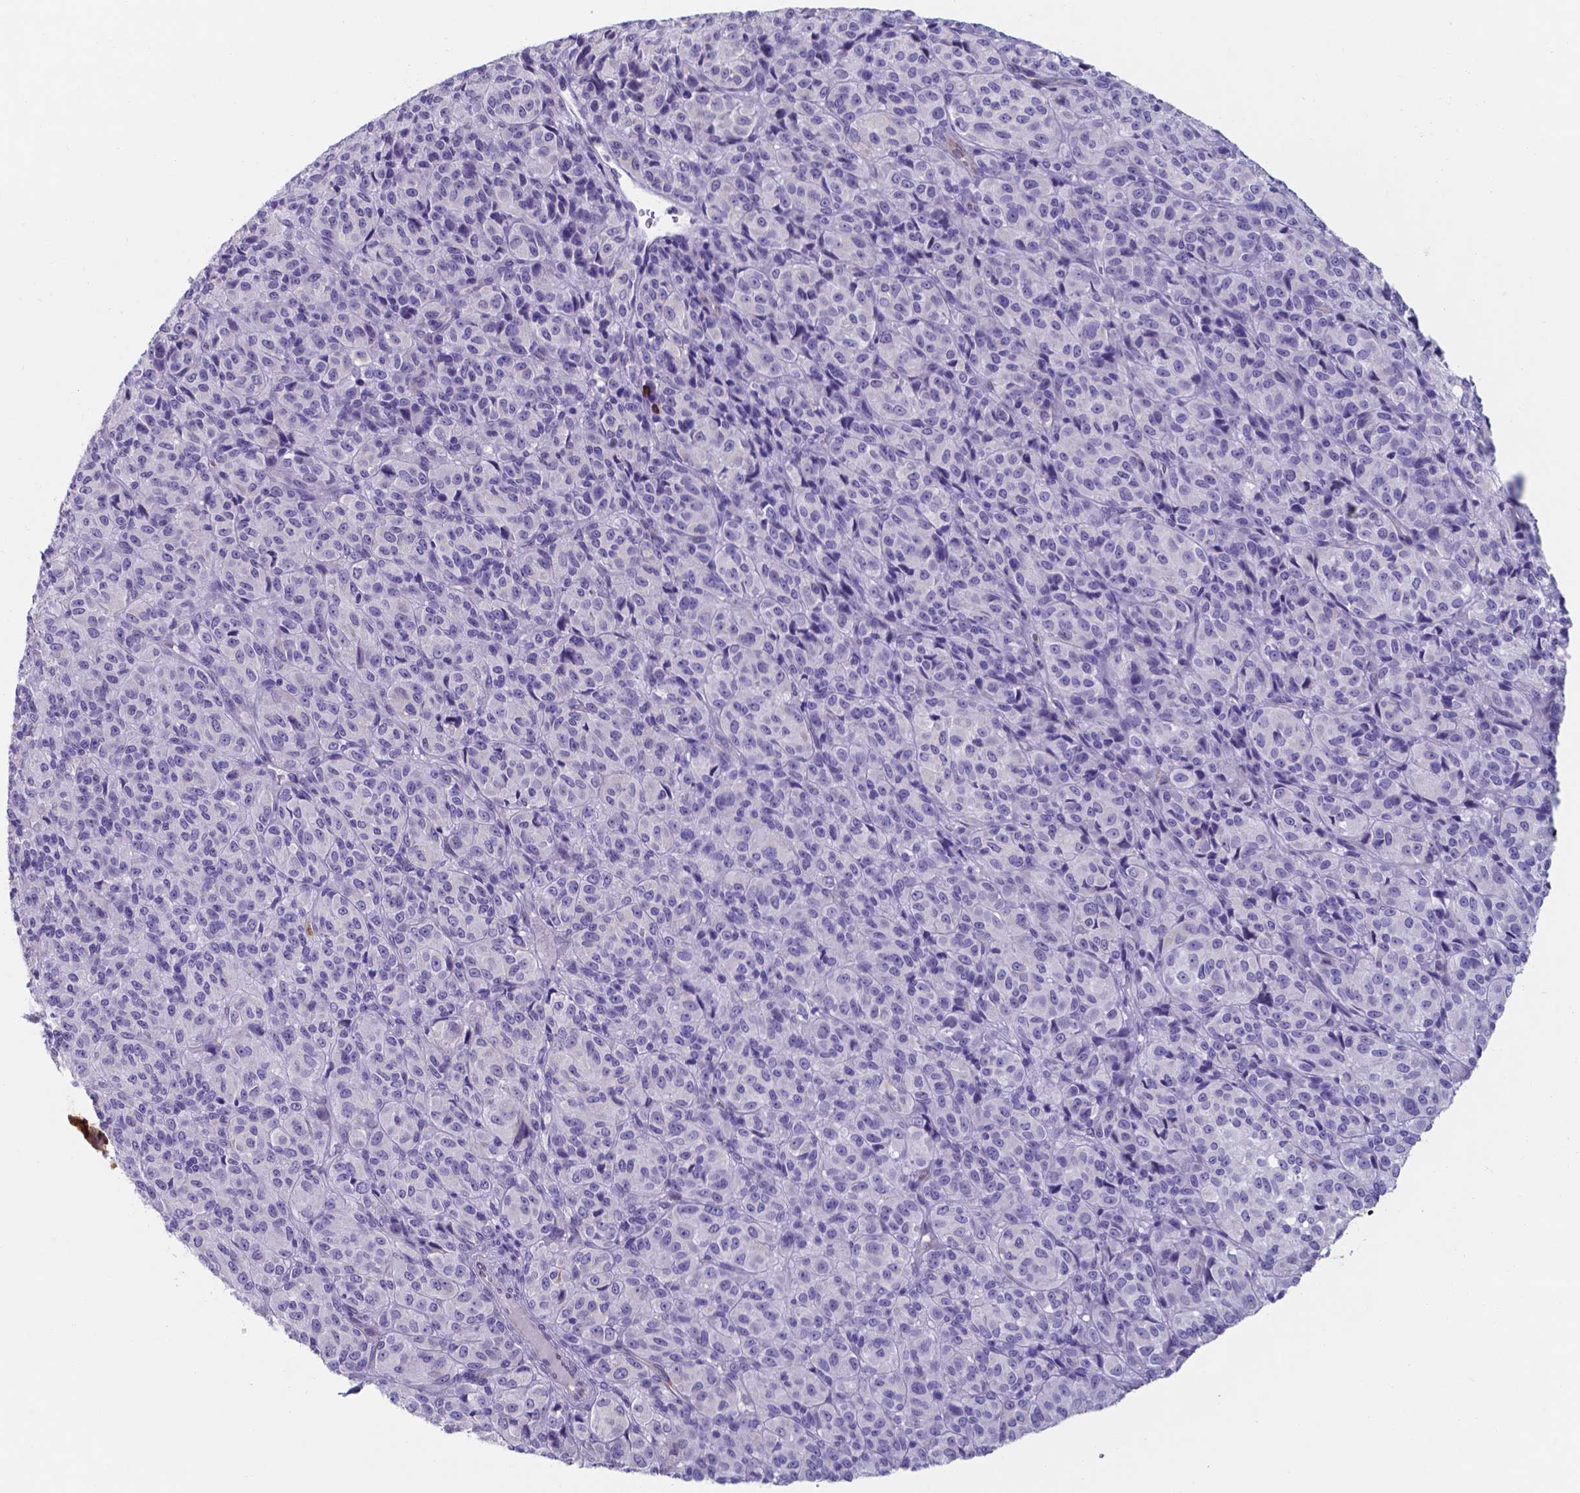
{"staining": {"intensity": "negative", "quantity": "none", "location": "none"}, "tissue": "melanoma", "cell_type": "Tumor cells", "image_type": "cancer", "snomed": [{"axis": "morphology", "description": "Malignant melanoma, Metastatic site"}, {"axis": "topography", "description": "Brain"}], "caption": "The immunohistochemistry (IHC) image has no significant expression in tumor cells of malignant melanoma (metastatic site) tissue.", "gene": "UBE2J1", "patient": {"sex": "female", "age": 56}}